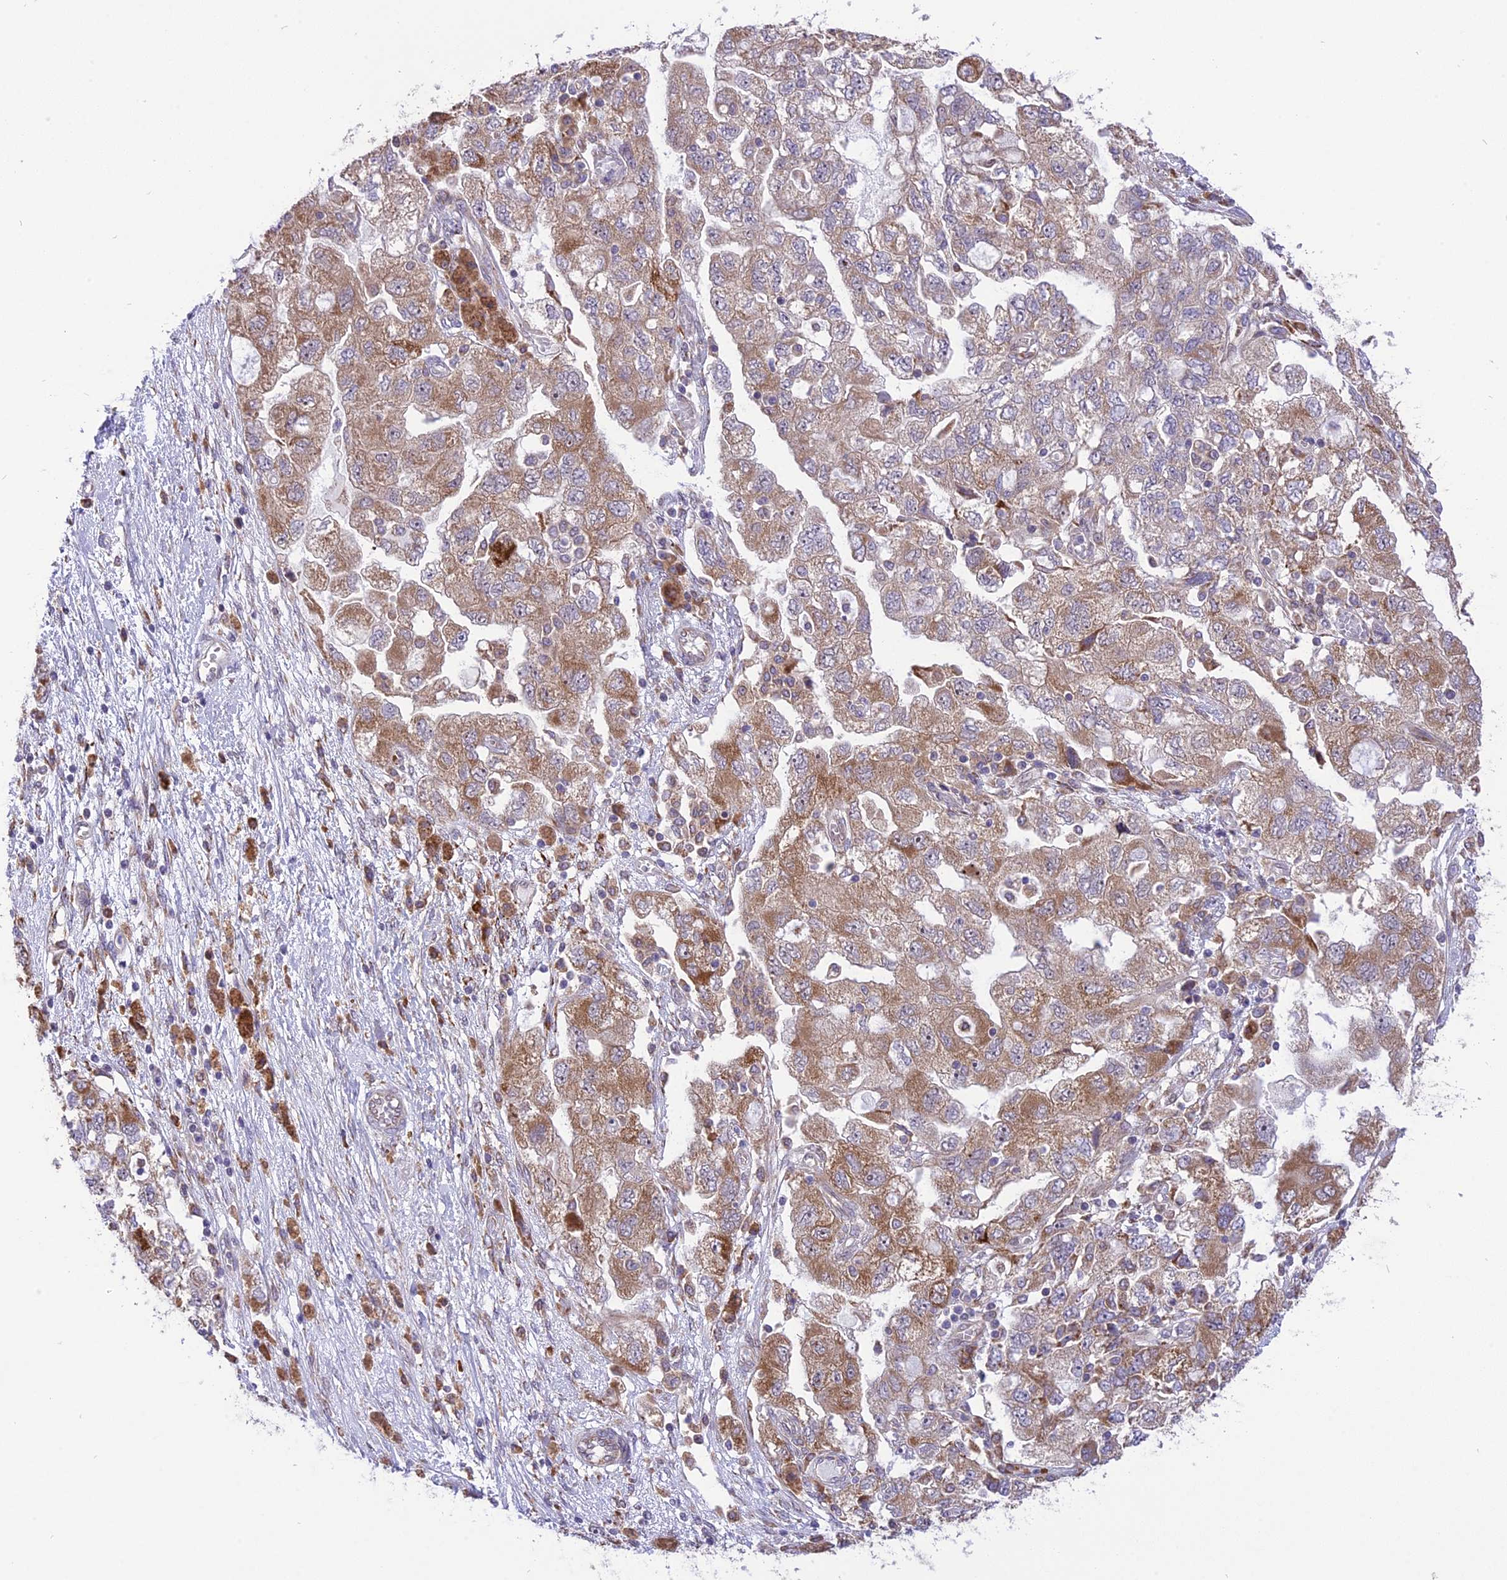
{"staining": {"intensity": "moderate", "quantity": ">75%", "location": "cytoplasmic/membranous"}, "tissue": "ovarian cancer", "cell_type": "Tumor cells", "image_type": "cancer", "snomed": [{"axis": "morphology", "description": "Carcinoma, NOS"}, {"axis": "morphology", "description": "Cystadenocarcinoma, serous, NOS"}, {"axis": "topography", "description": "Ovary"}], "caption": "Ovarian carcinoma tissue displays moderate cytoplasmic/membranous staining in about >75% of tumor cells, visualized by immunohistochemistry. (IHC, brightfield microscopy, high magnification).", "gene": "ARMCX6", "patient": {"sex": "female", "age": 69}}